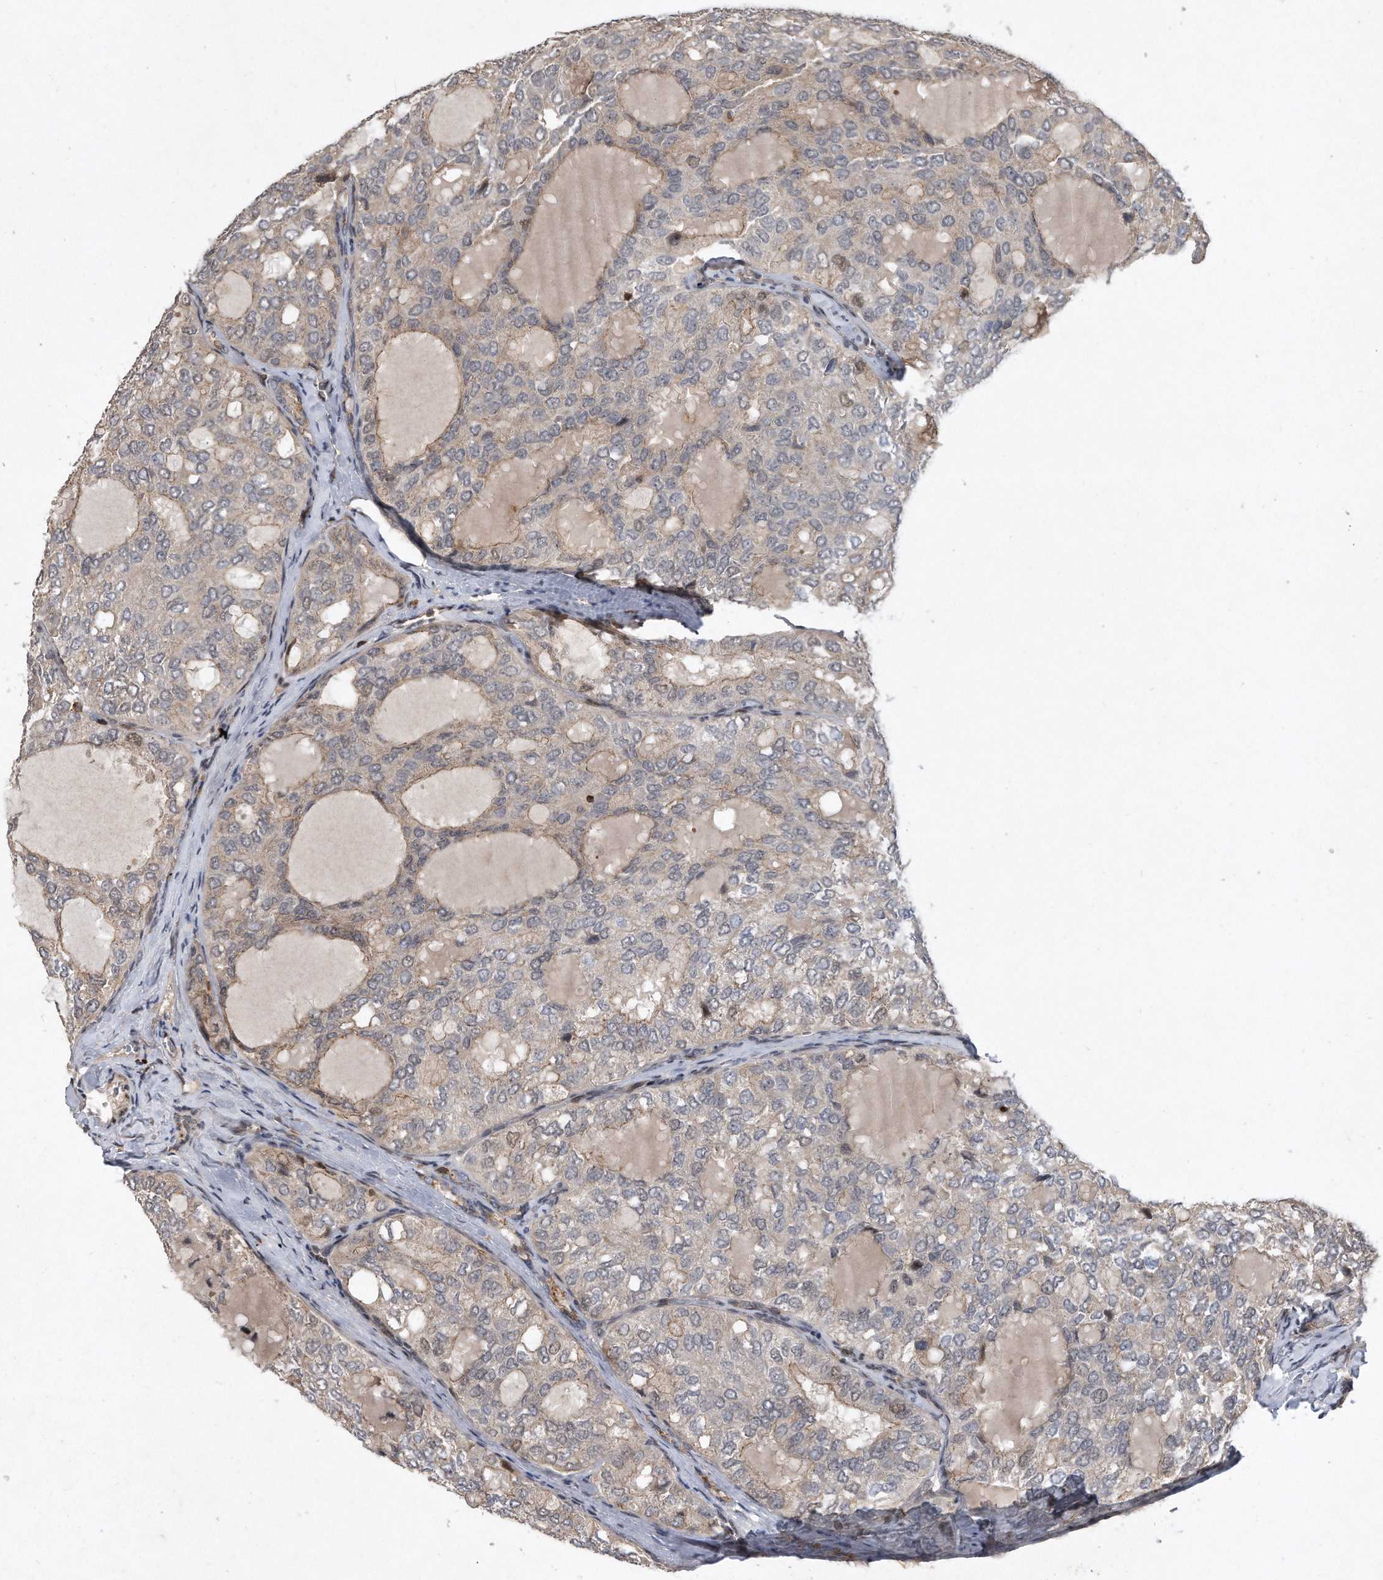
{"staining": {"intensity": "weak", "quantity": "<25%", "location": "cytoplasmic/membranous"}, "tissue": "thyroid cancer", "cell_type": "Tumor cells", "image_type": "cancer", "snomed": [{"axis": "morphology", "description": "Follicular adenoma carcinoma, NOS"}, {"axis": "topography", "description": "Thyroid gland"}], "caption": "High magnification brightfield microscopy of follicular adenoma carcinoma (thyroid) stained with DAB (3,3'-diaminobenzidine) (brown) and counterstained with hematoxylin (blue): tumor cells show no significant positivity.", "gene": "PGBD2", "patient": {"sex": "male", "age": 75}}